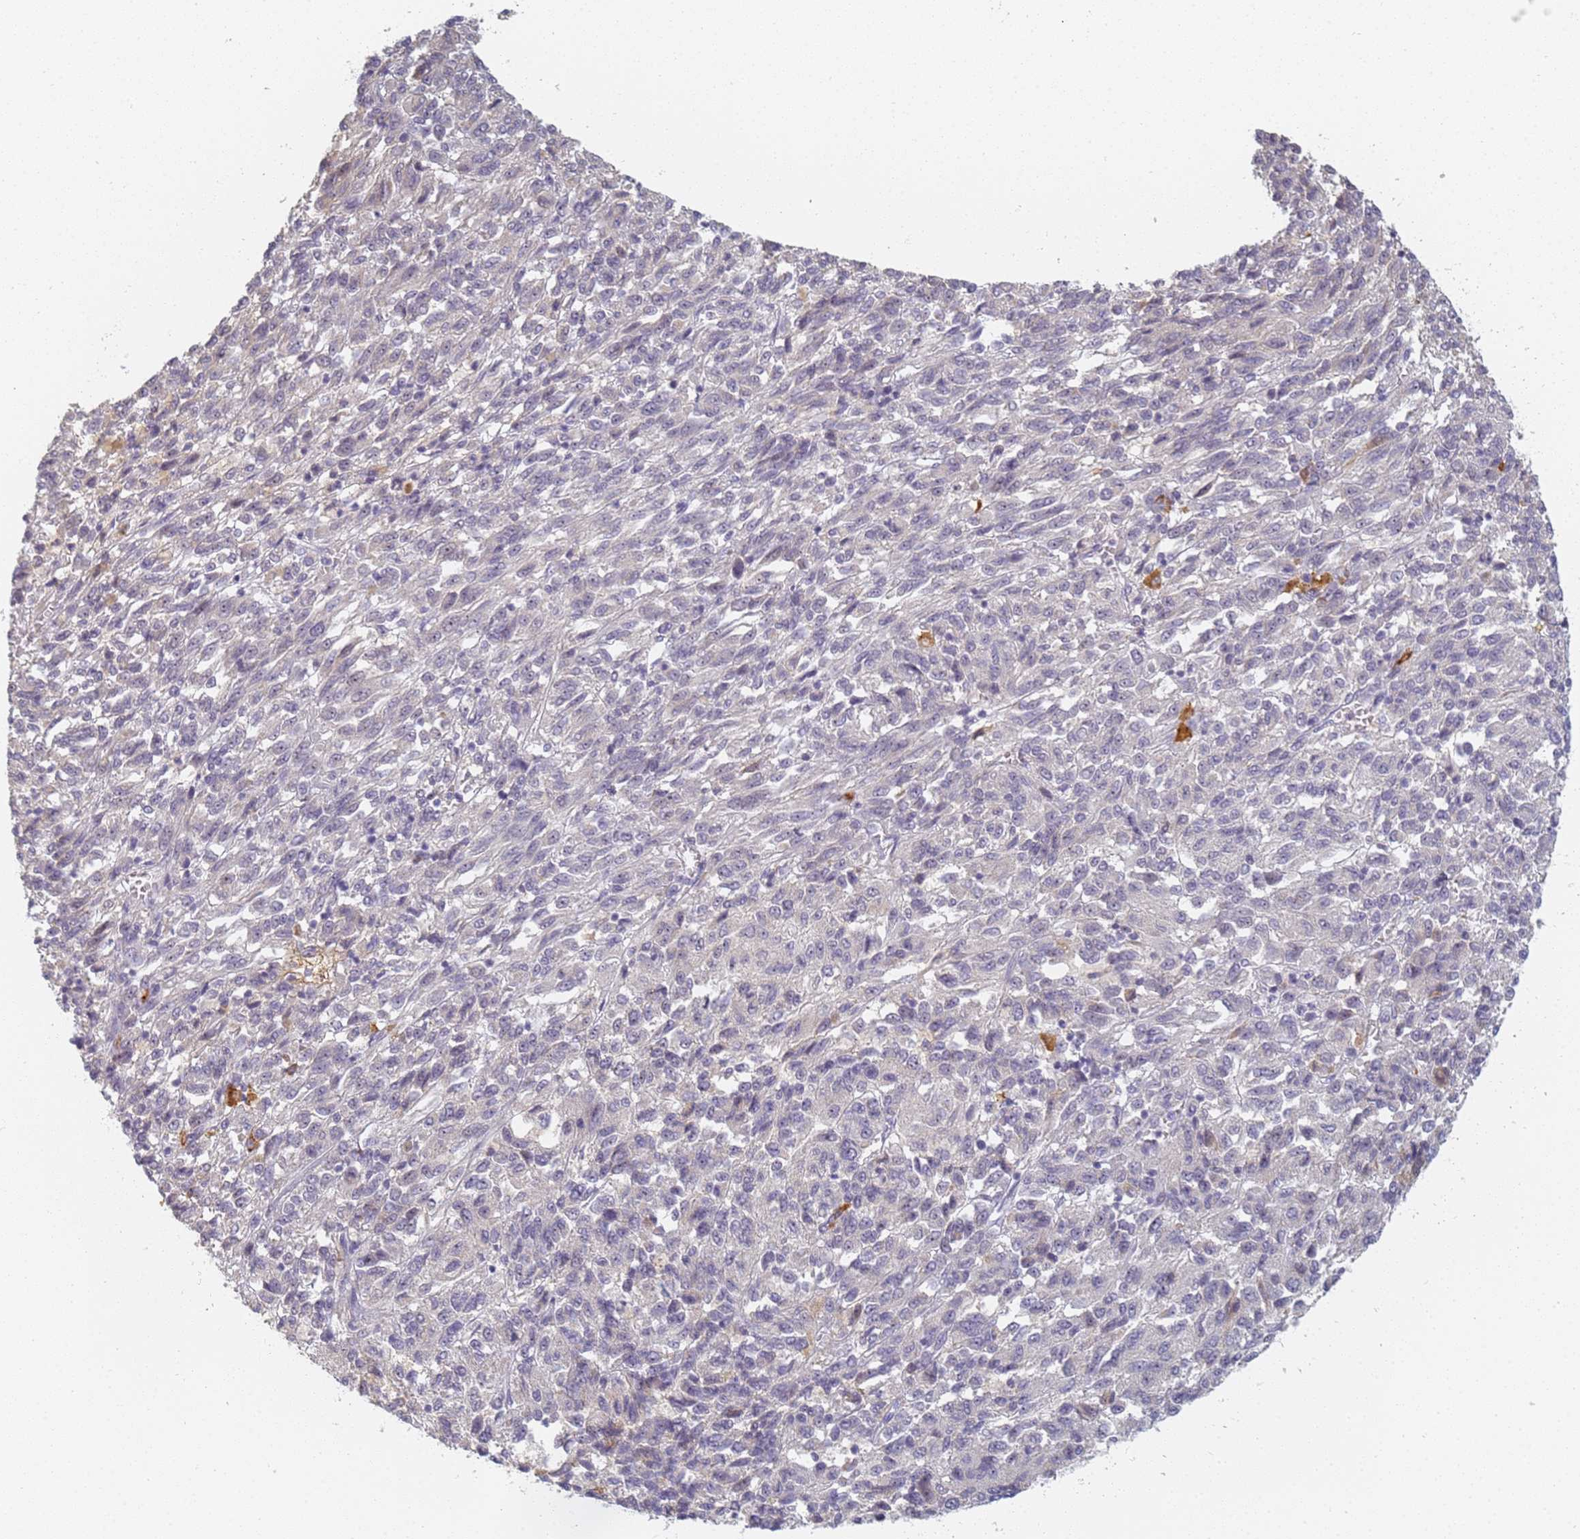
{"staining": {"intensity": "negative", "quantity": "none", "location": "none"}, "tissue": "melanoma", "cell_type": "Tumor cells", "image_type": "cancer", "snomed": [{"axis": "morphology", "description": "Malignant melanoma, Metastatic site"}, {"axis": "topography", "description": "Lung"}], "caption": "Immunohistochemical staining of malignant melanoma (metastatic site) displays no significant staining in tumor cells.", "gene": "SLC38A9", "patient": {"sex": "male", "age": 64}}